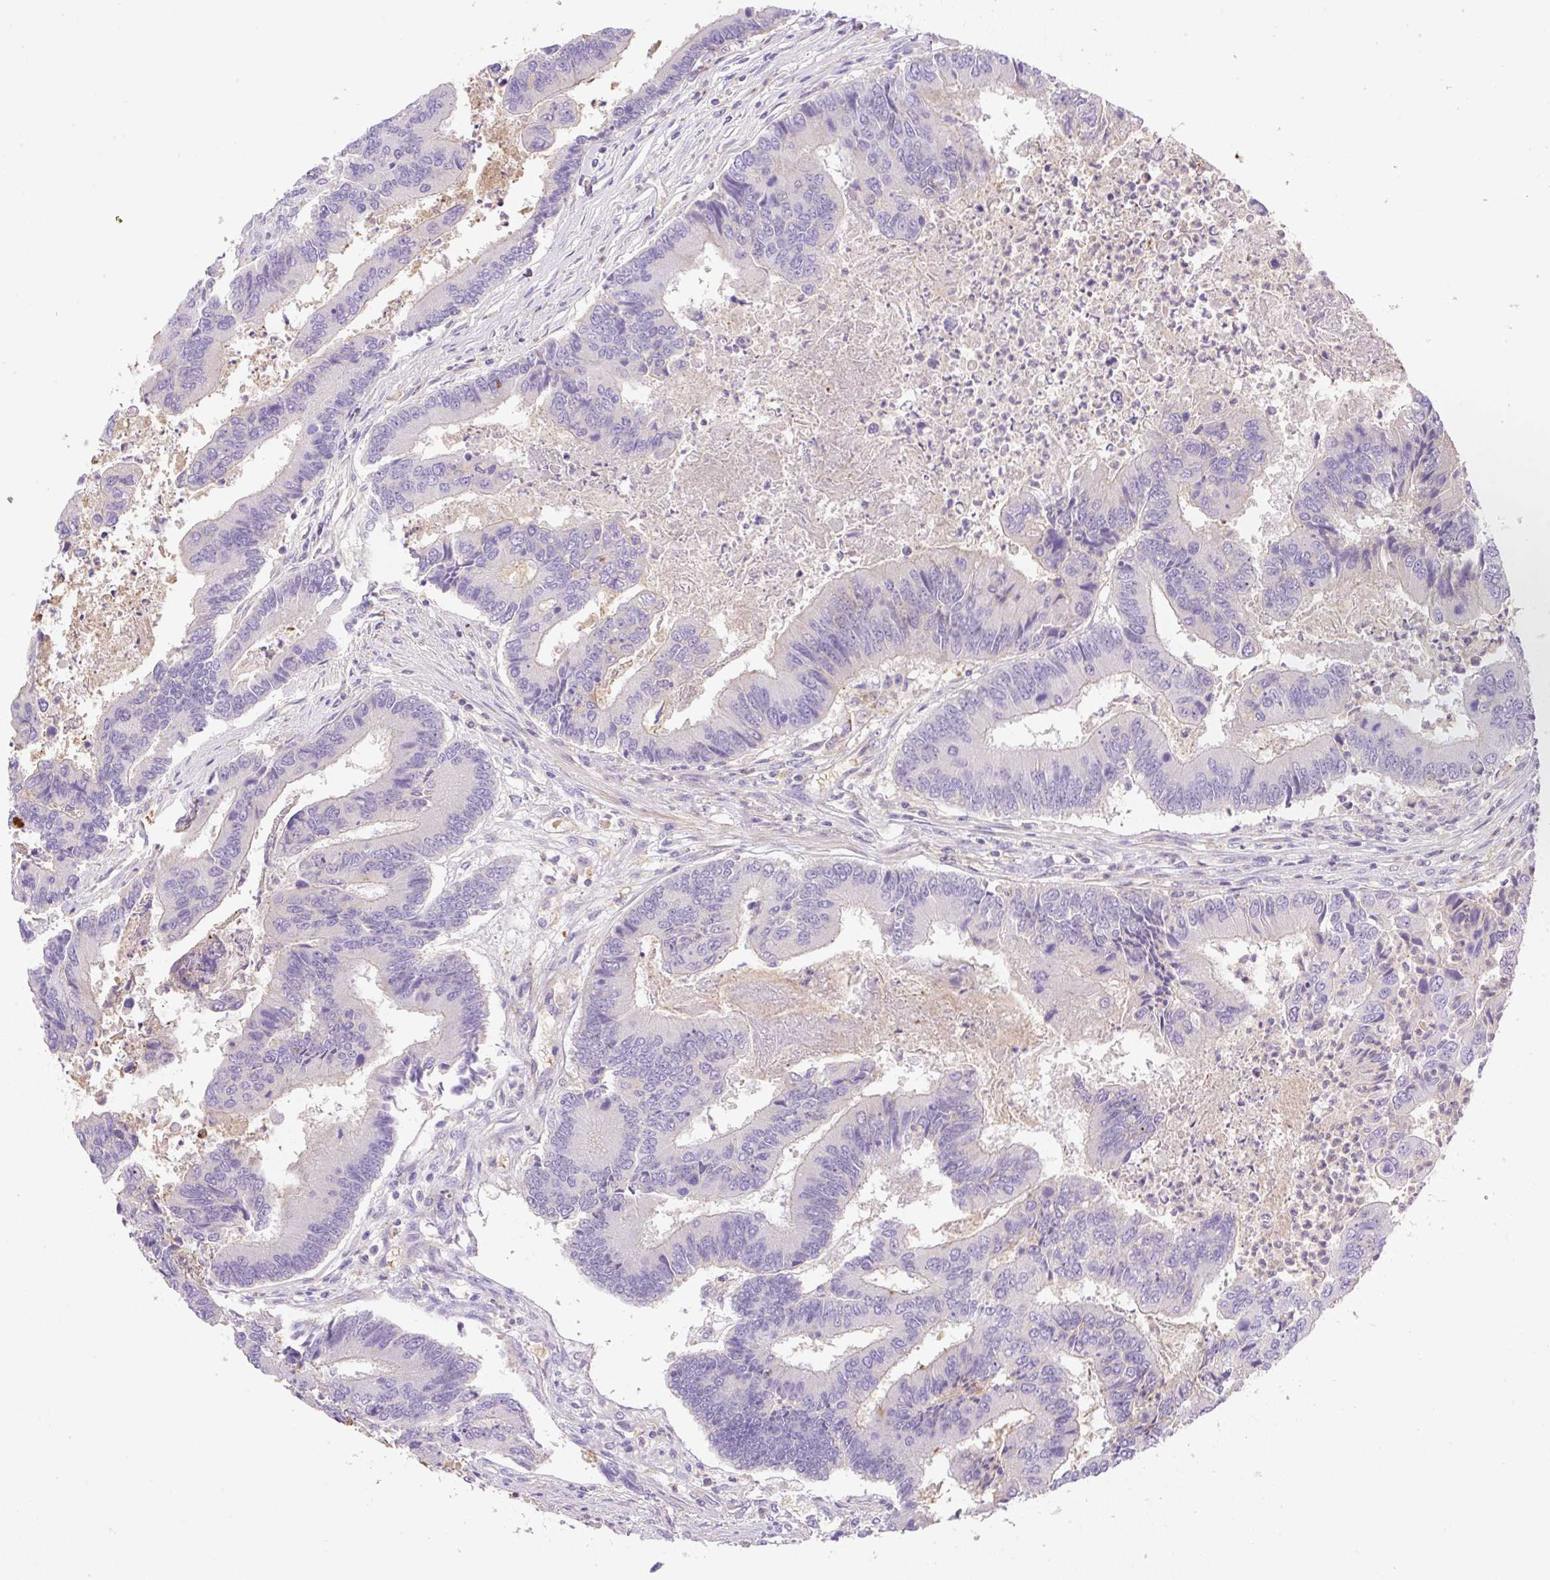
{"staining": {"intensity": "negative", "quantity": "none", "location": "none"}, "tissue": "colorectal cancer", "cell_type": "Tumor cells", "image_type": "cancer", "snomed": [{"axis": "morphology", "description": "Adenocarcinoma, NOS"}, {"axis": "topography", "description": "Colon"}], "caption": "DAB (3,3'-diaminobenzidine) immunohistochemical staining of human adenocarcinoma (colorectal) exhibits no significant positivity in tumor cells. Brightfield microscopy of immunohistochemistry (IHC) stained with DAB (brown) and hematoxylin (blue), captured at high magnification.", "gene": "TDRD15", "patient": {"sex": "female", "age": 67}}